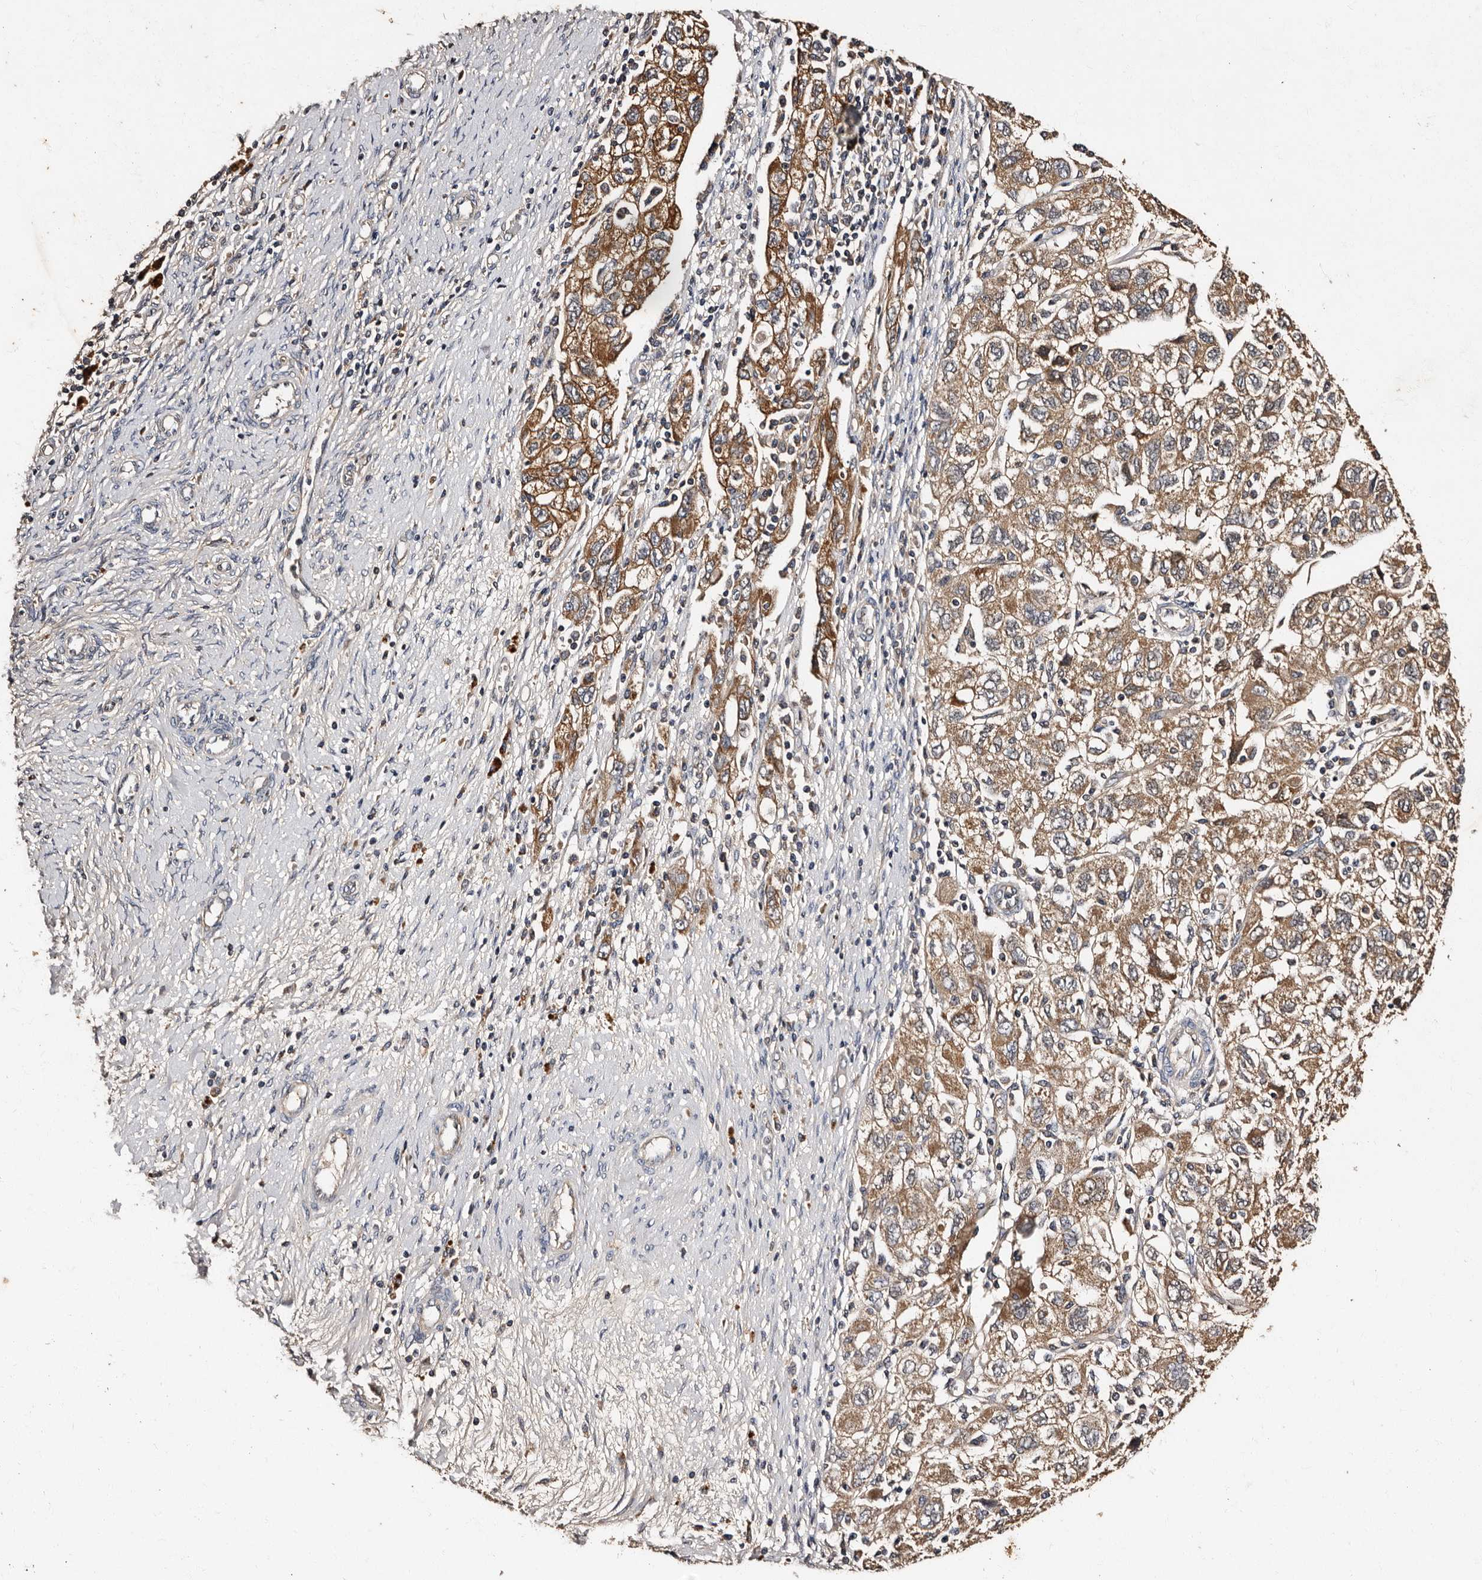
{"staining": {"intensity": "moderate", "quantity": ">75%", "location": "cytoplasmic/membranous"}, "tissue": "ovarian cancer", "cell_type": "Tumor cells", "image_type": "cancer", "snomed": [{"axis": "morphology", "description": "Carcinoma, NOS"}, {"axis": "morphology", "description": "Cystadenocarcinoma, serous, NOS"}, {"axis": "topography", "description": "Ovary"}], "caption": "Immunohistochemistry (DAB (3,3'-diaminobenzidine)) staining of human serous cystadenocarcinoma (ovarian) reveals moderate cytoplasmic/membranous protein expression in approximately >75% of tumor cells.", "gene": "ADCK5", "patient": {"sex": "female", "age": 69}}